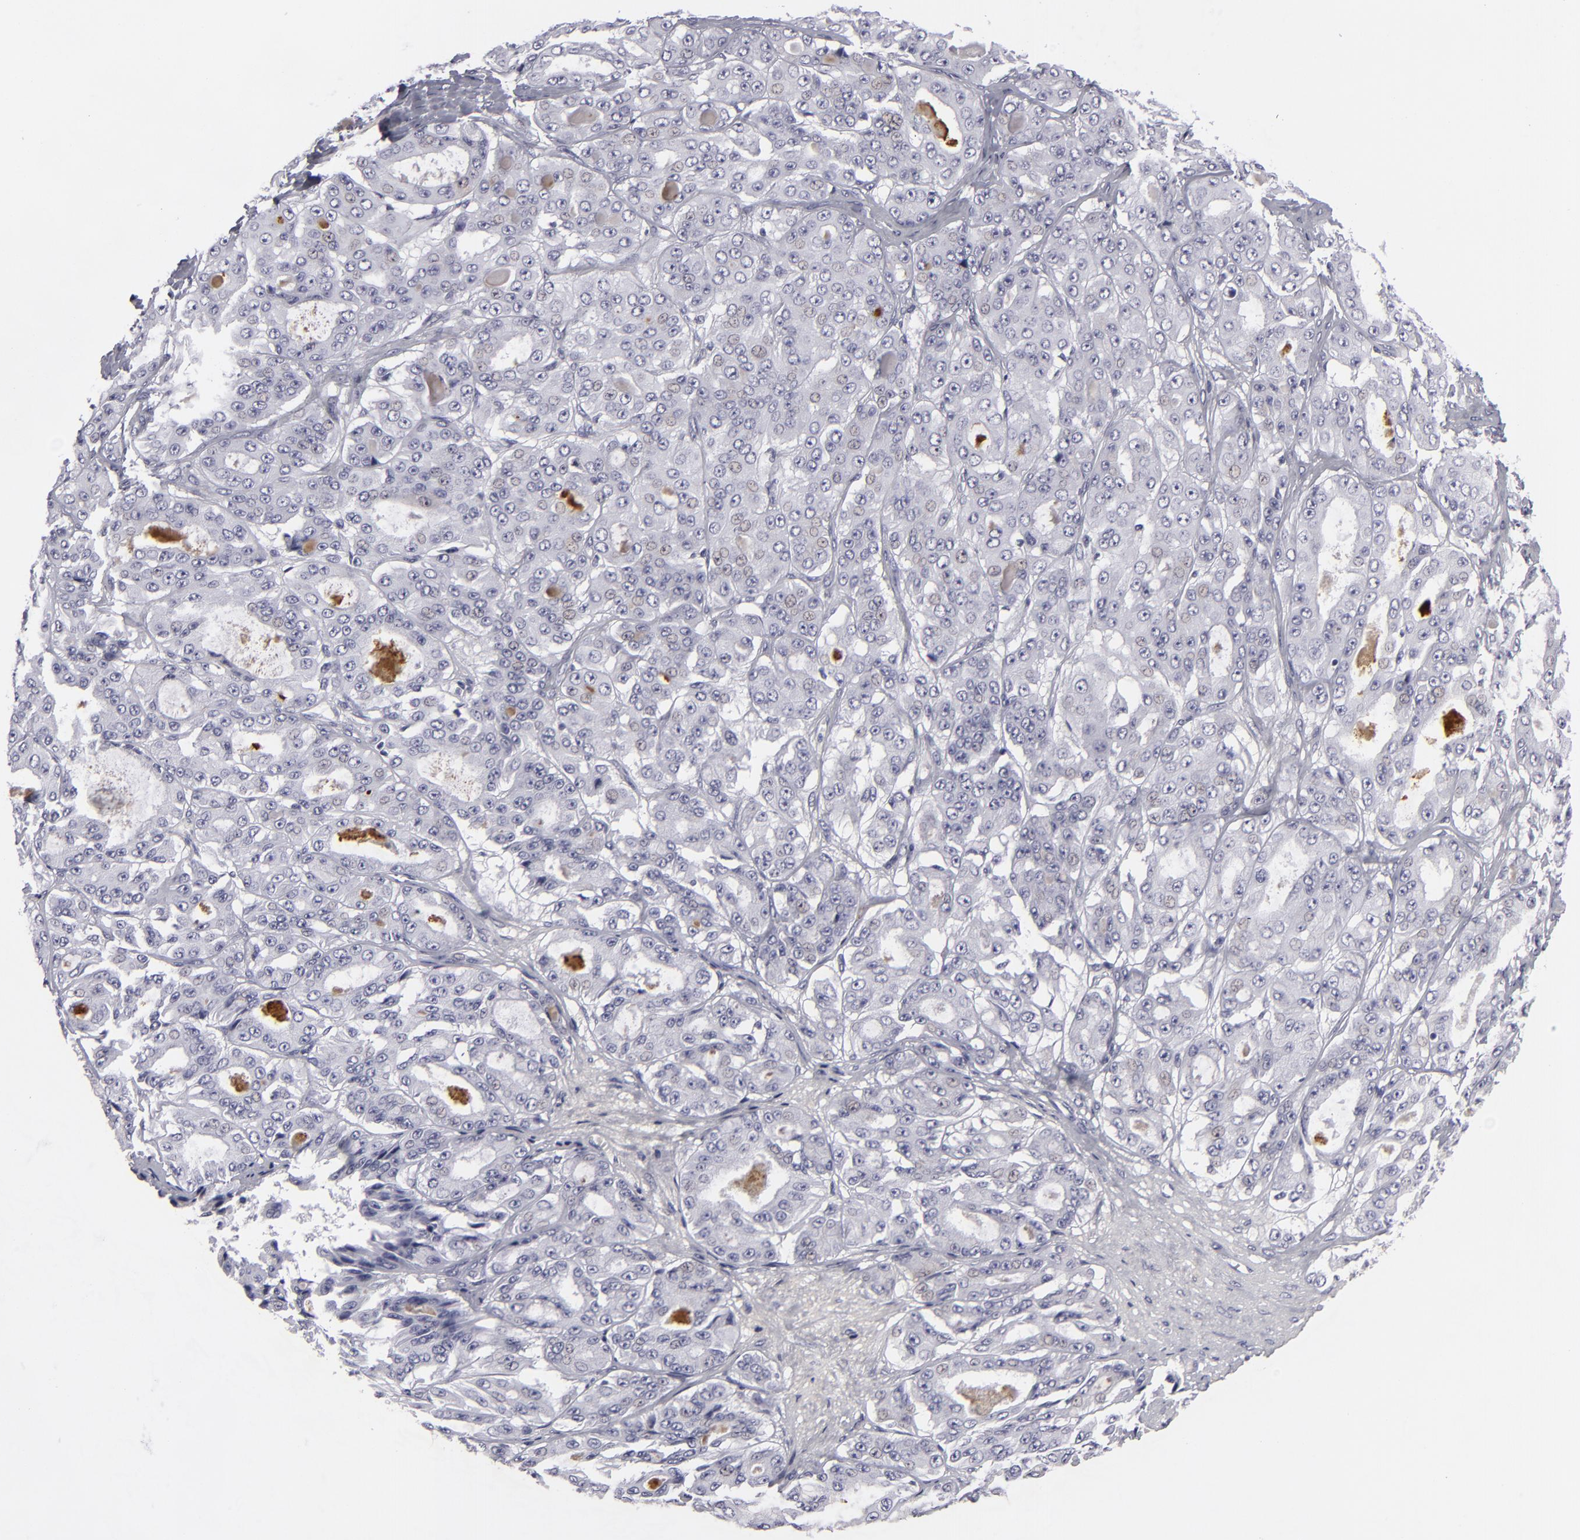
{"staining": {"intensity": "negative", "quantity": "none", "location": "none"}, "tissue": "ovarian cancer", "cell_type": "Tumor cells", "image_type": "cancer", "snomed": [{"axis": "morphology", "description": "Carcinoma, endometroid"}, {"axis": "topography", "description": "Ovary"}], "caption": "The micrograph exhibits no significant positivity in tumor cells of ovarian endometroid carcinoma.", "gene": "C9", "patient": {"sex": "female", "age": 61}}